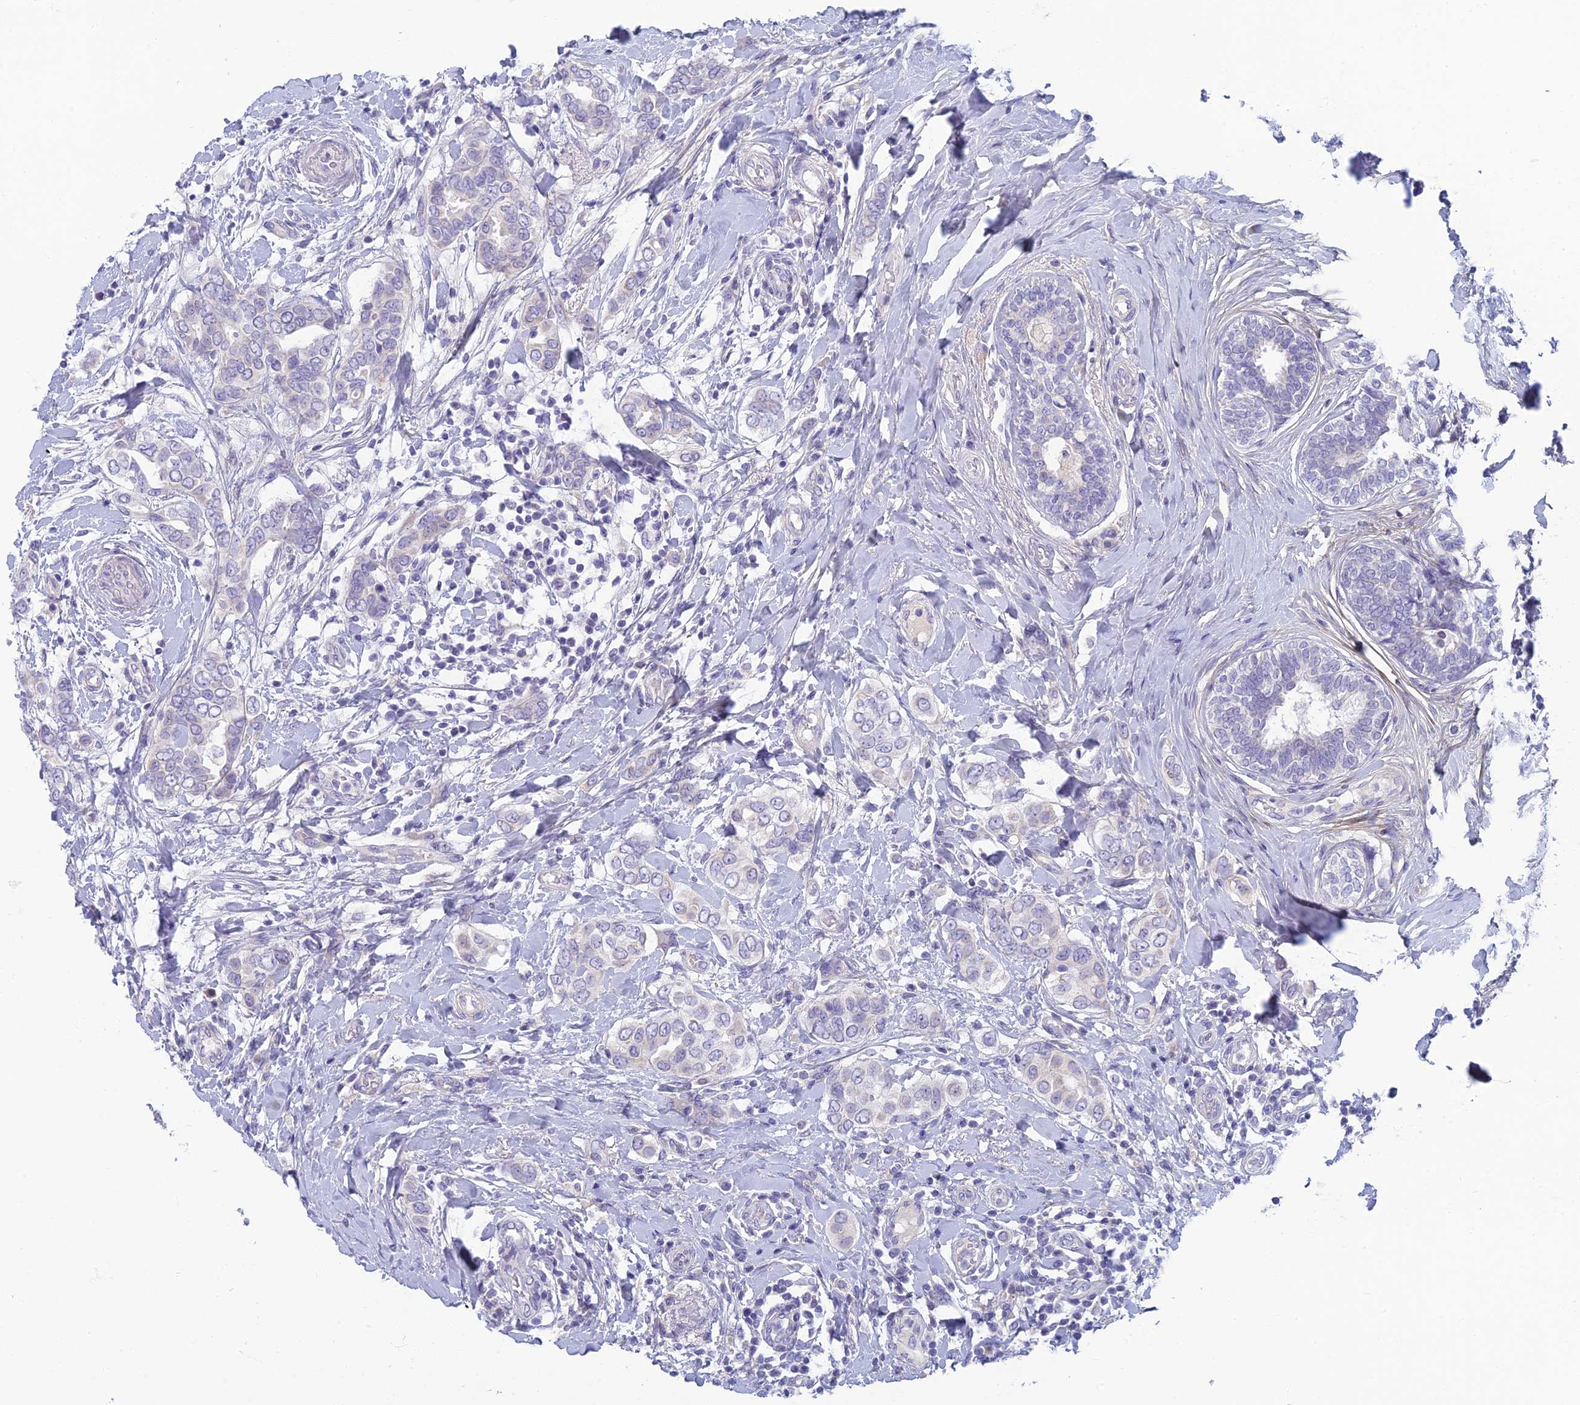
{"staining": {"intensity": "negative", "quantity": "none", "location": "none"}, "tissue": "breast cancer", "cell_type": "Tumor cells", "image_type": "cancer", "snomed": [{"axis": "morphology", "description": "Lobular carcinoma"}, {"axis": "topography", "description": "Breast"}], "caption": "There is no significant expression in tumor cells of breast lobular carcinoma.", "gene": "SLC25A41", "patient": {"sex": "female", "age": 51}}